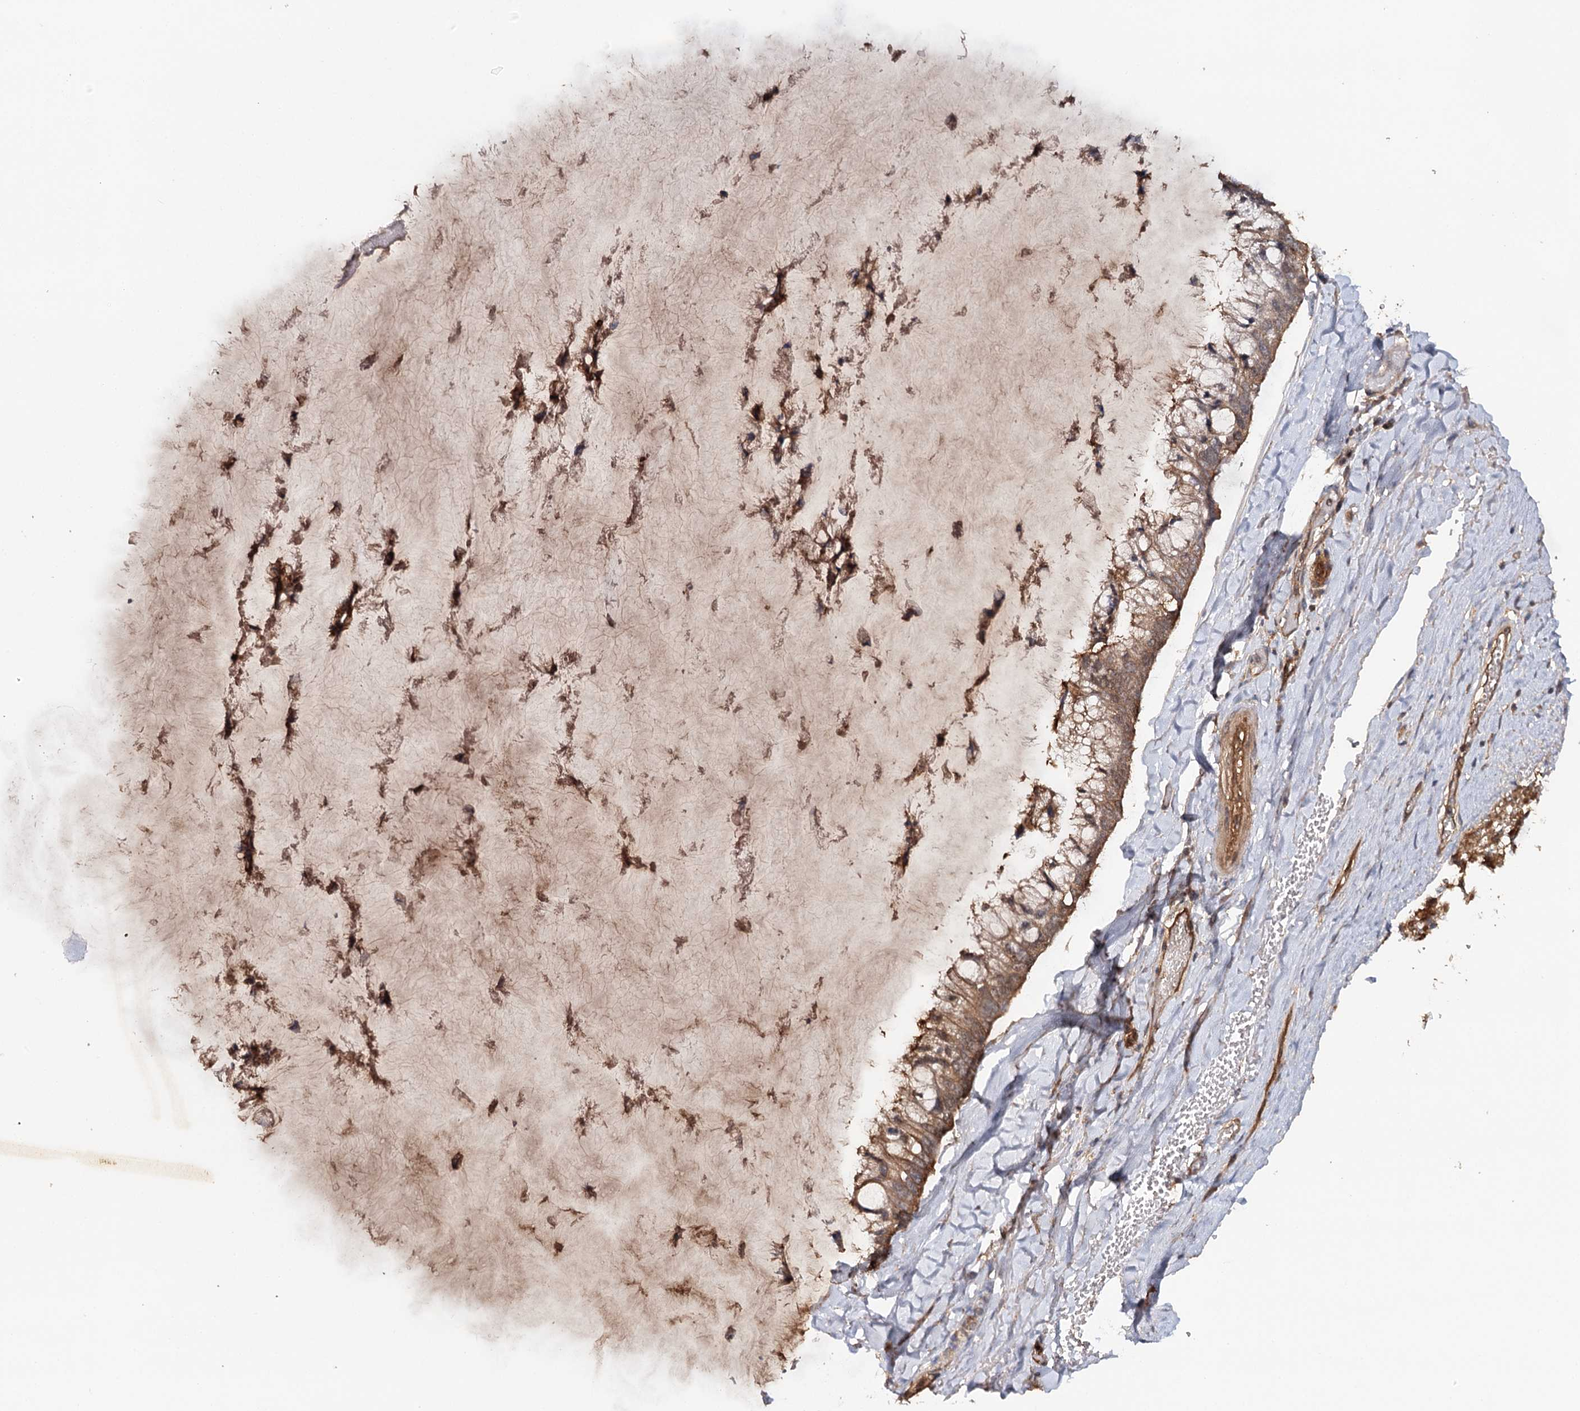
{"staining": {"intensity": "moderate", "quantity": ">75%", "location": "cytoplasmic/membranous"}, "tissue": "ovarian cancer", "cell_type": "Tumor cells", "image_type": "cancer", "snomed": [{"axis": "morphology", "description": "Cystadenocarcinoma, mucinous, NOS"}, {"axis": "topography", "description": "Ovary"}], "caption": "DAB (3,3'-diaminobenzidine) immunohistochemical staining of human mucinous cystadenocarcinoma (ovarian) exhibits moderate cytoplasmic/membranous protein staining in about >75% of tumor cells. Using DAB (brown) and hematoxylin (blue) stains, captured at high magnification using brightfield microscopy.", "gene": "BCR", "patient": {"sex": "female", "age": 39}}